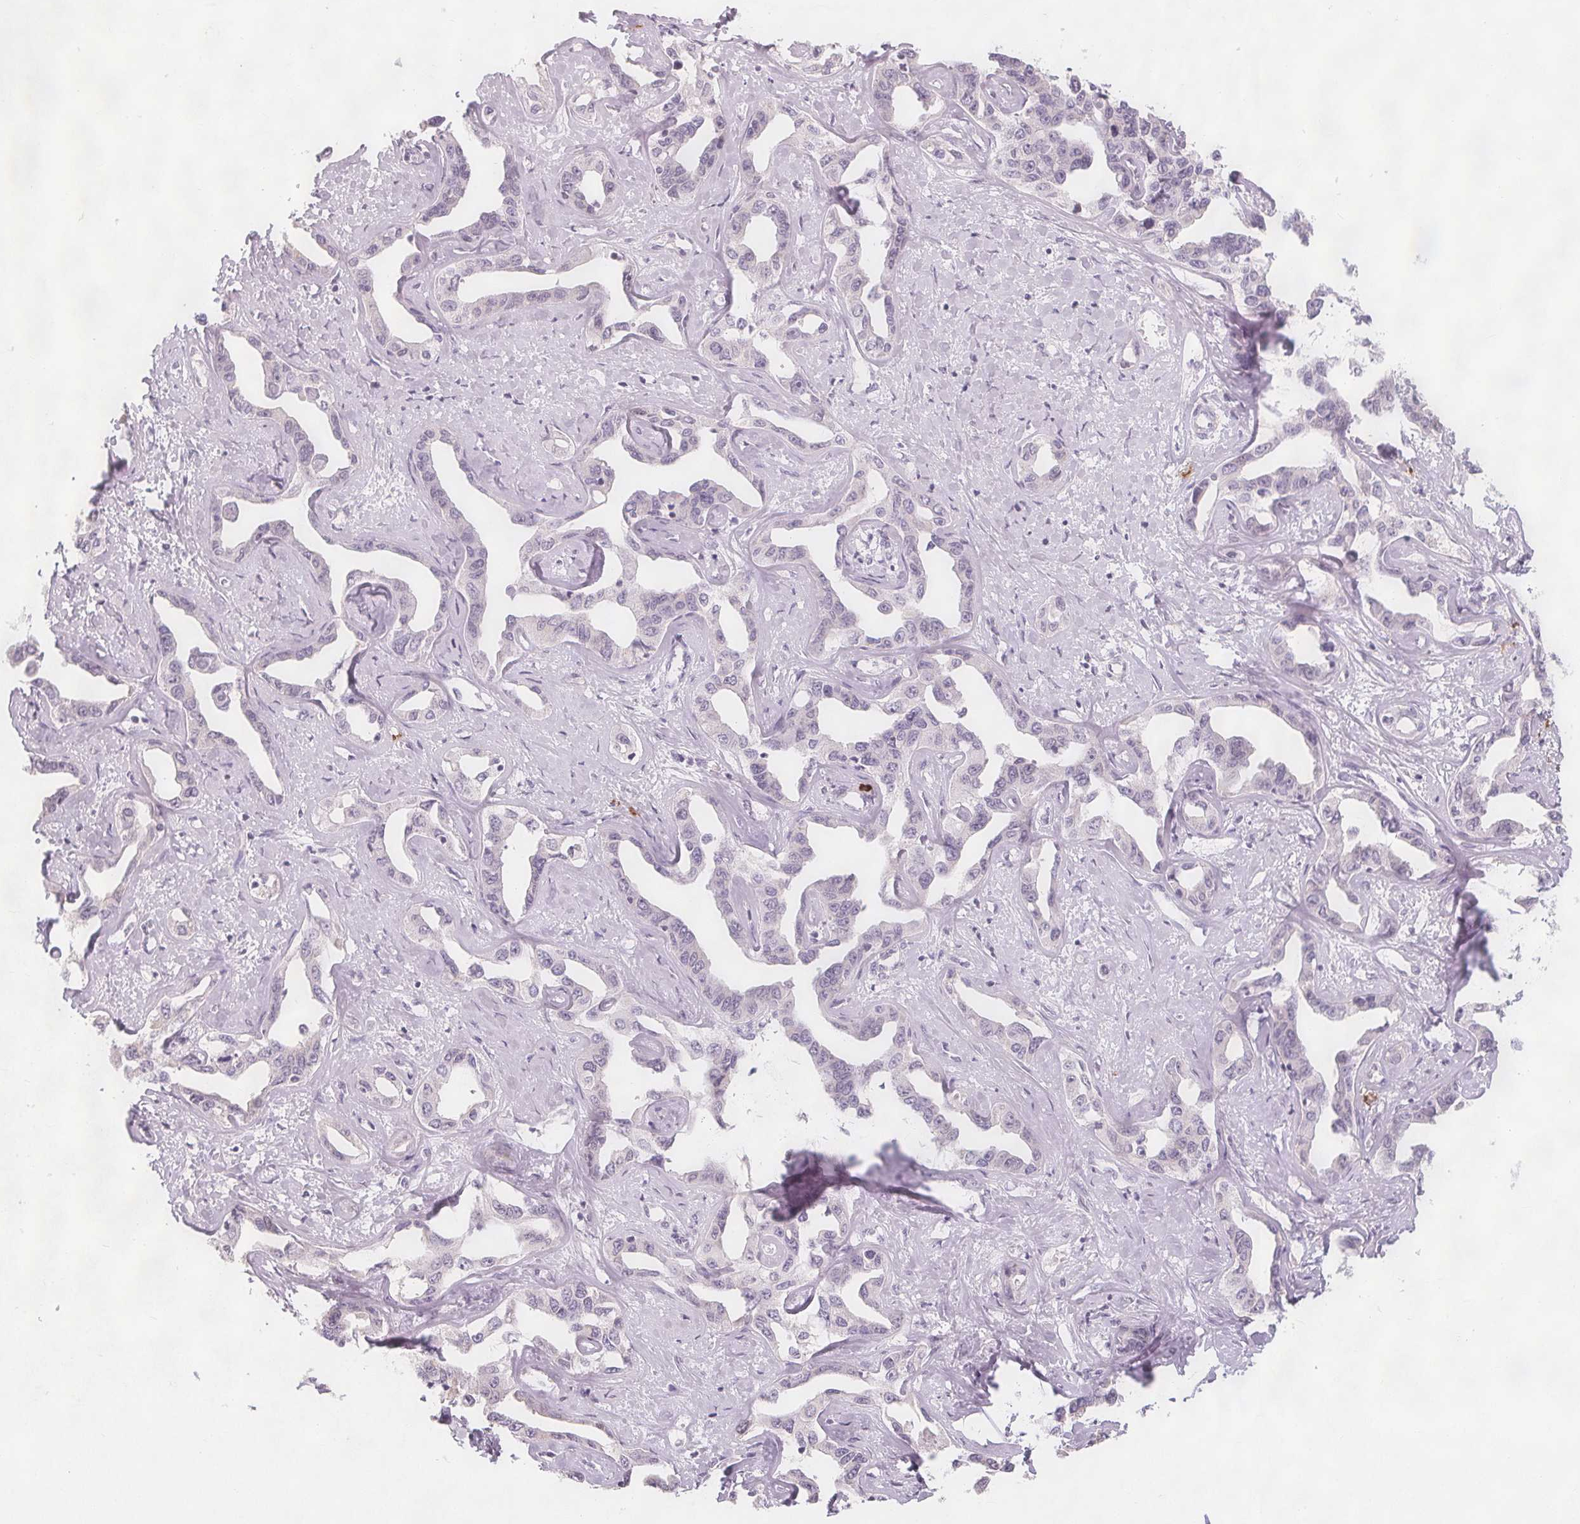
{"staining": {"intensity": "negative", "quantity": "none", "location": "none"}, "tissue": "liver cancer", "cell_type": "Tumor cells", "image_type": "cancer", "snomed": [{"axis": "morphology", "description": "Cholangiocarcinoma"}, {"axis": "topography", "description": "Liver"}], "caption": "This is a histopathology image of immunohistochemistry staining of cholangiocarcinoma (liver), which shows no staining in tumor cells. The staining is performed using DAB (3,3'-diaminobenzidine) brown chromogen with nuclei counter-stained in using hematoxylin.", "gene": "TIPIN", "patient": {"sex": "male", "age": 59}}